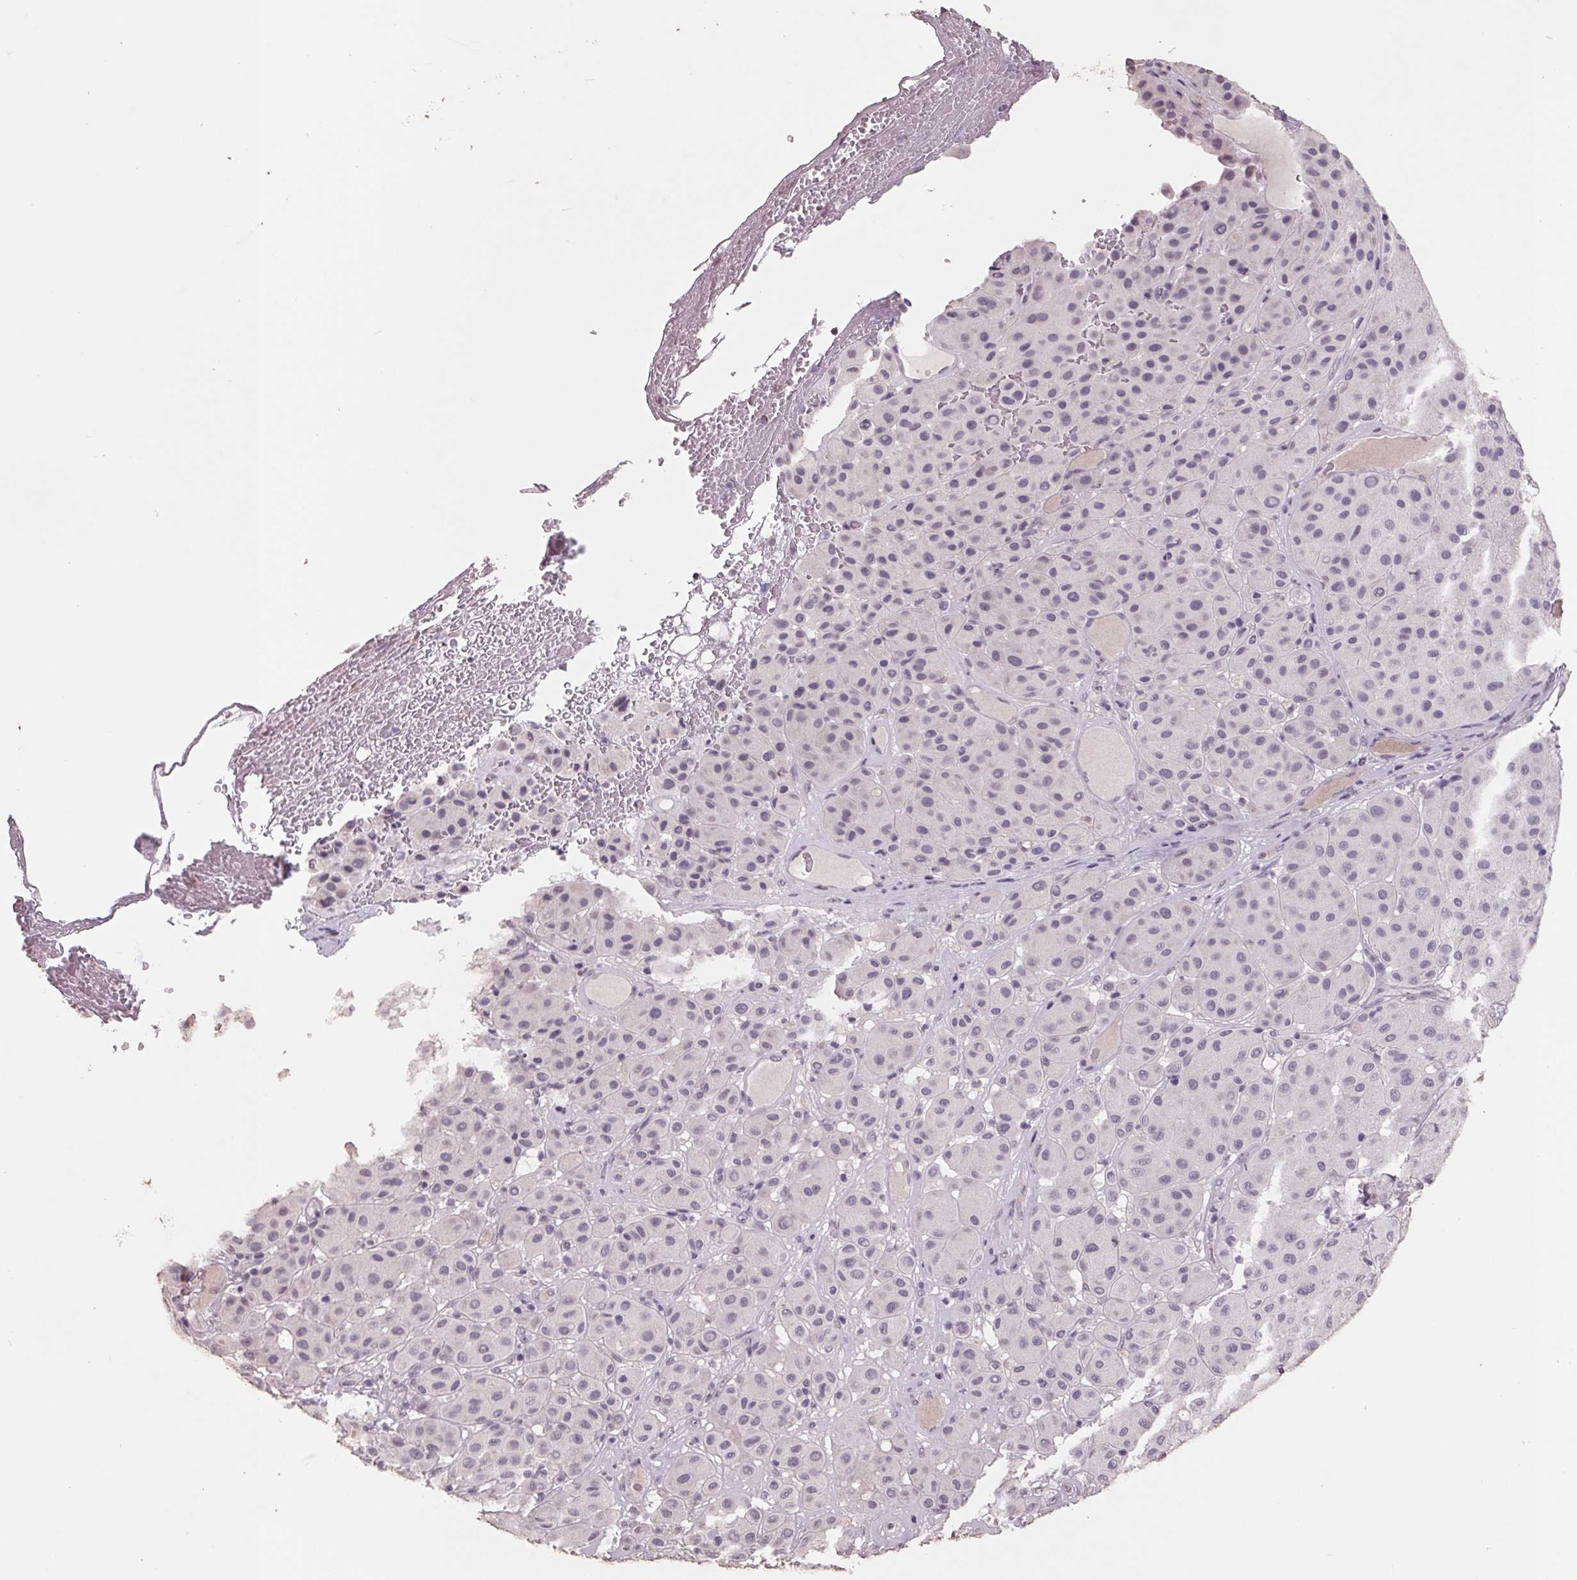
{"staining": {"intensity": "negative", "quantity": "none", "location": "none"}, "tissue": "melanoma", "cell_type": "Tumor cells", "image_type": "cancer", "snomed": [{"axis": "morphology", "description": "Malignant melanoma, Metastatic site"}, {"axis": "topography", "description": "Smooth muscle"}], "caption": "Melanoma was stained to show a protein in brown. There is no significant staining in tumor cells.", "gene": "FTCD", "patient": {"sex": "male", "age": 41}}